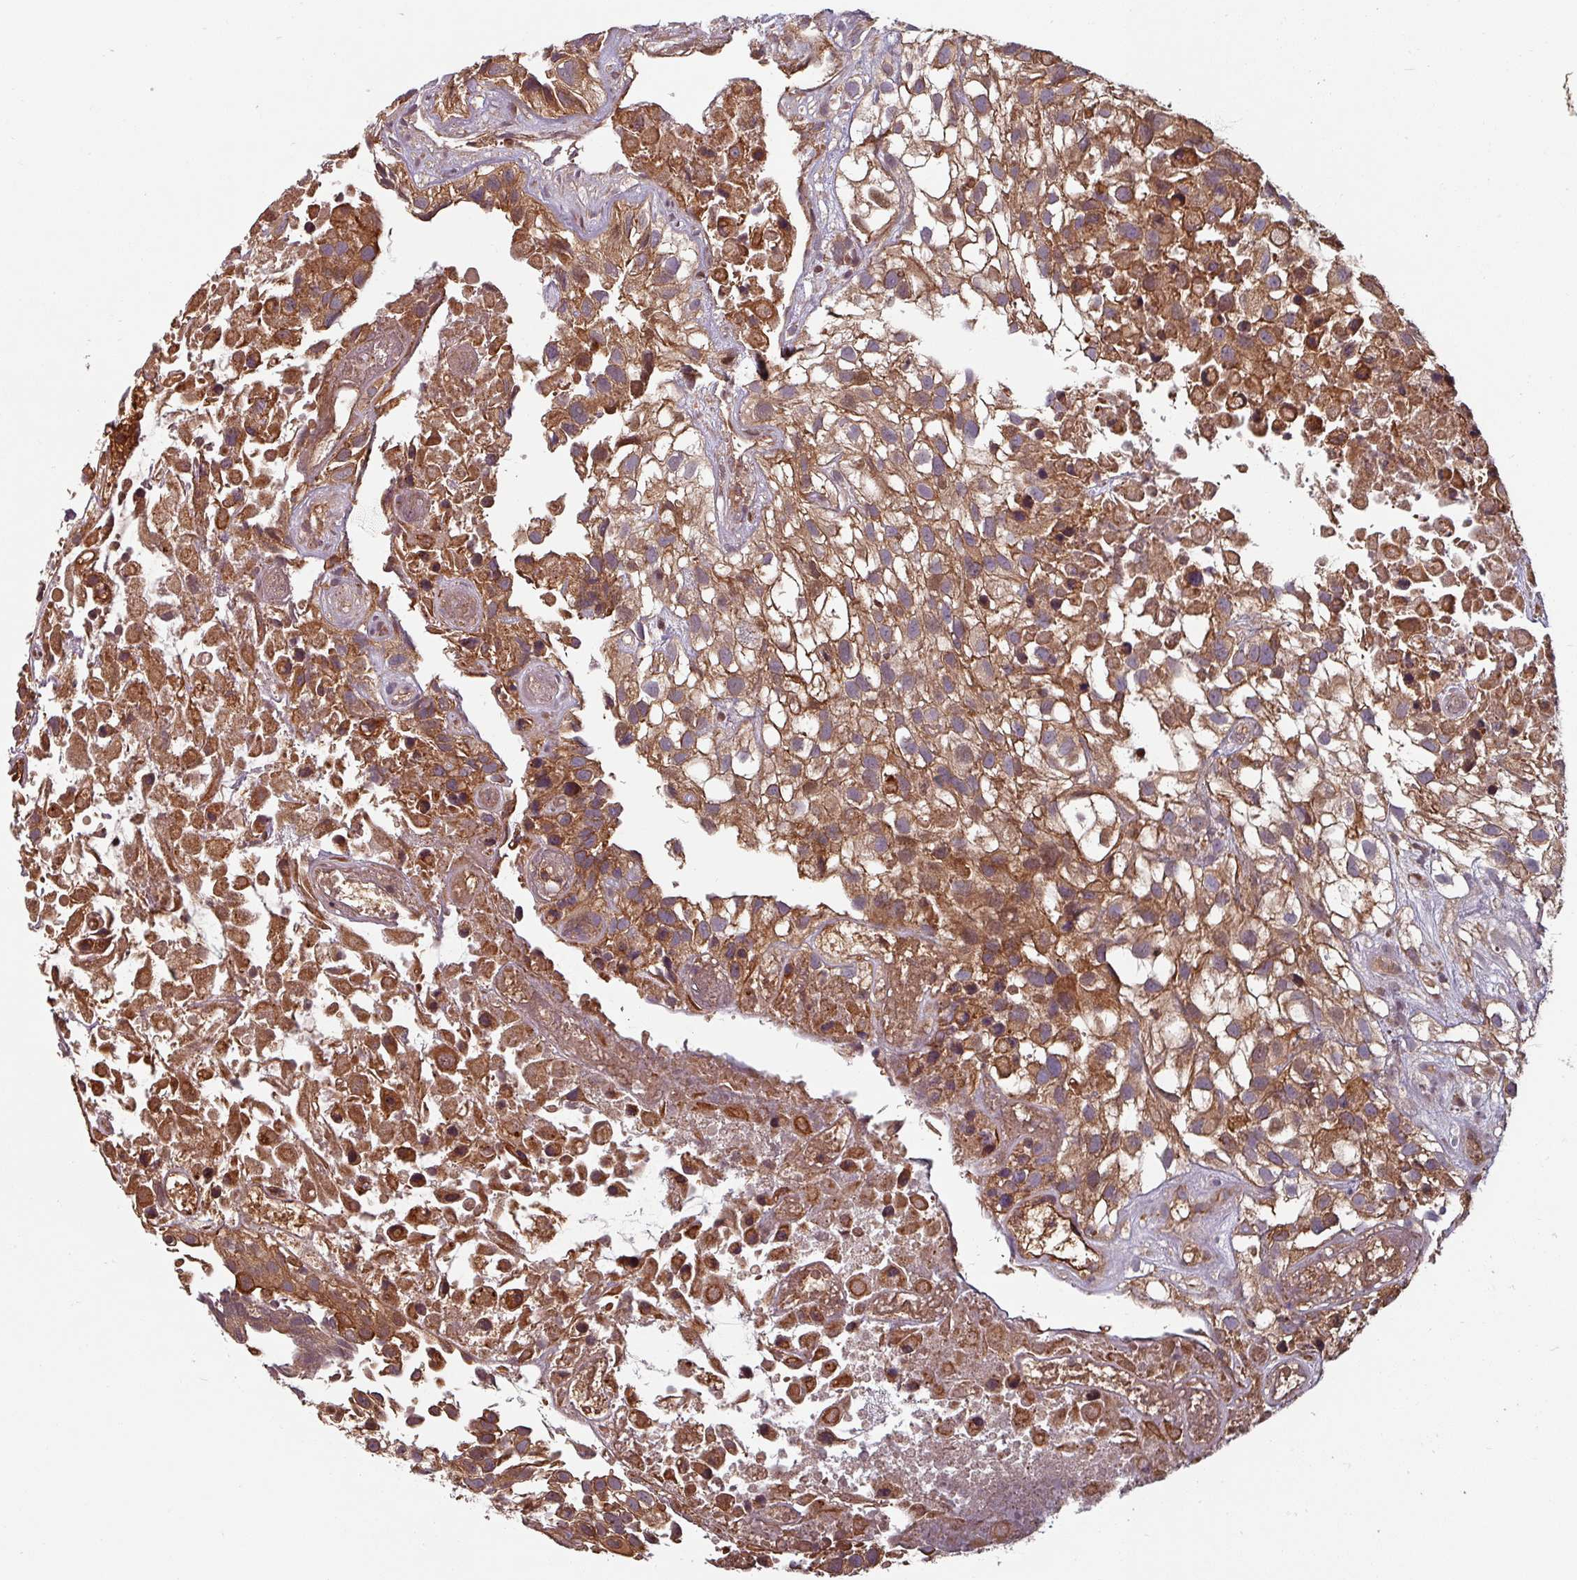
{"staining": {"intensity": "strong", "quantity": ">75%", "location": "cytoplasmic/membranous"}, "tissue": "urothelial cancer", "cell_type": "Tumor cells", "image_type": "cancer", "snomed": [{"axis": "morphology", "description": "Urothelial carcinoma, High grade"}, {"axis": "topography", "description": "Urinary bladder"}], "caption": "Immunohistochemical staining of high-grade urothelial carcinoma reveals strong cytoplasmic/membranous protein positivity in approximately >75% of tumor cells.", "gene": "EID1", "patient": {"sex": "male", "age": 56}}